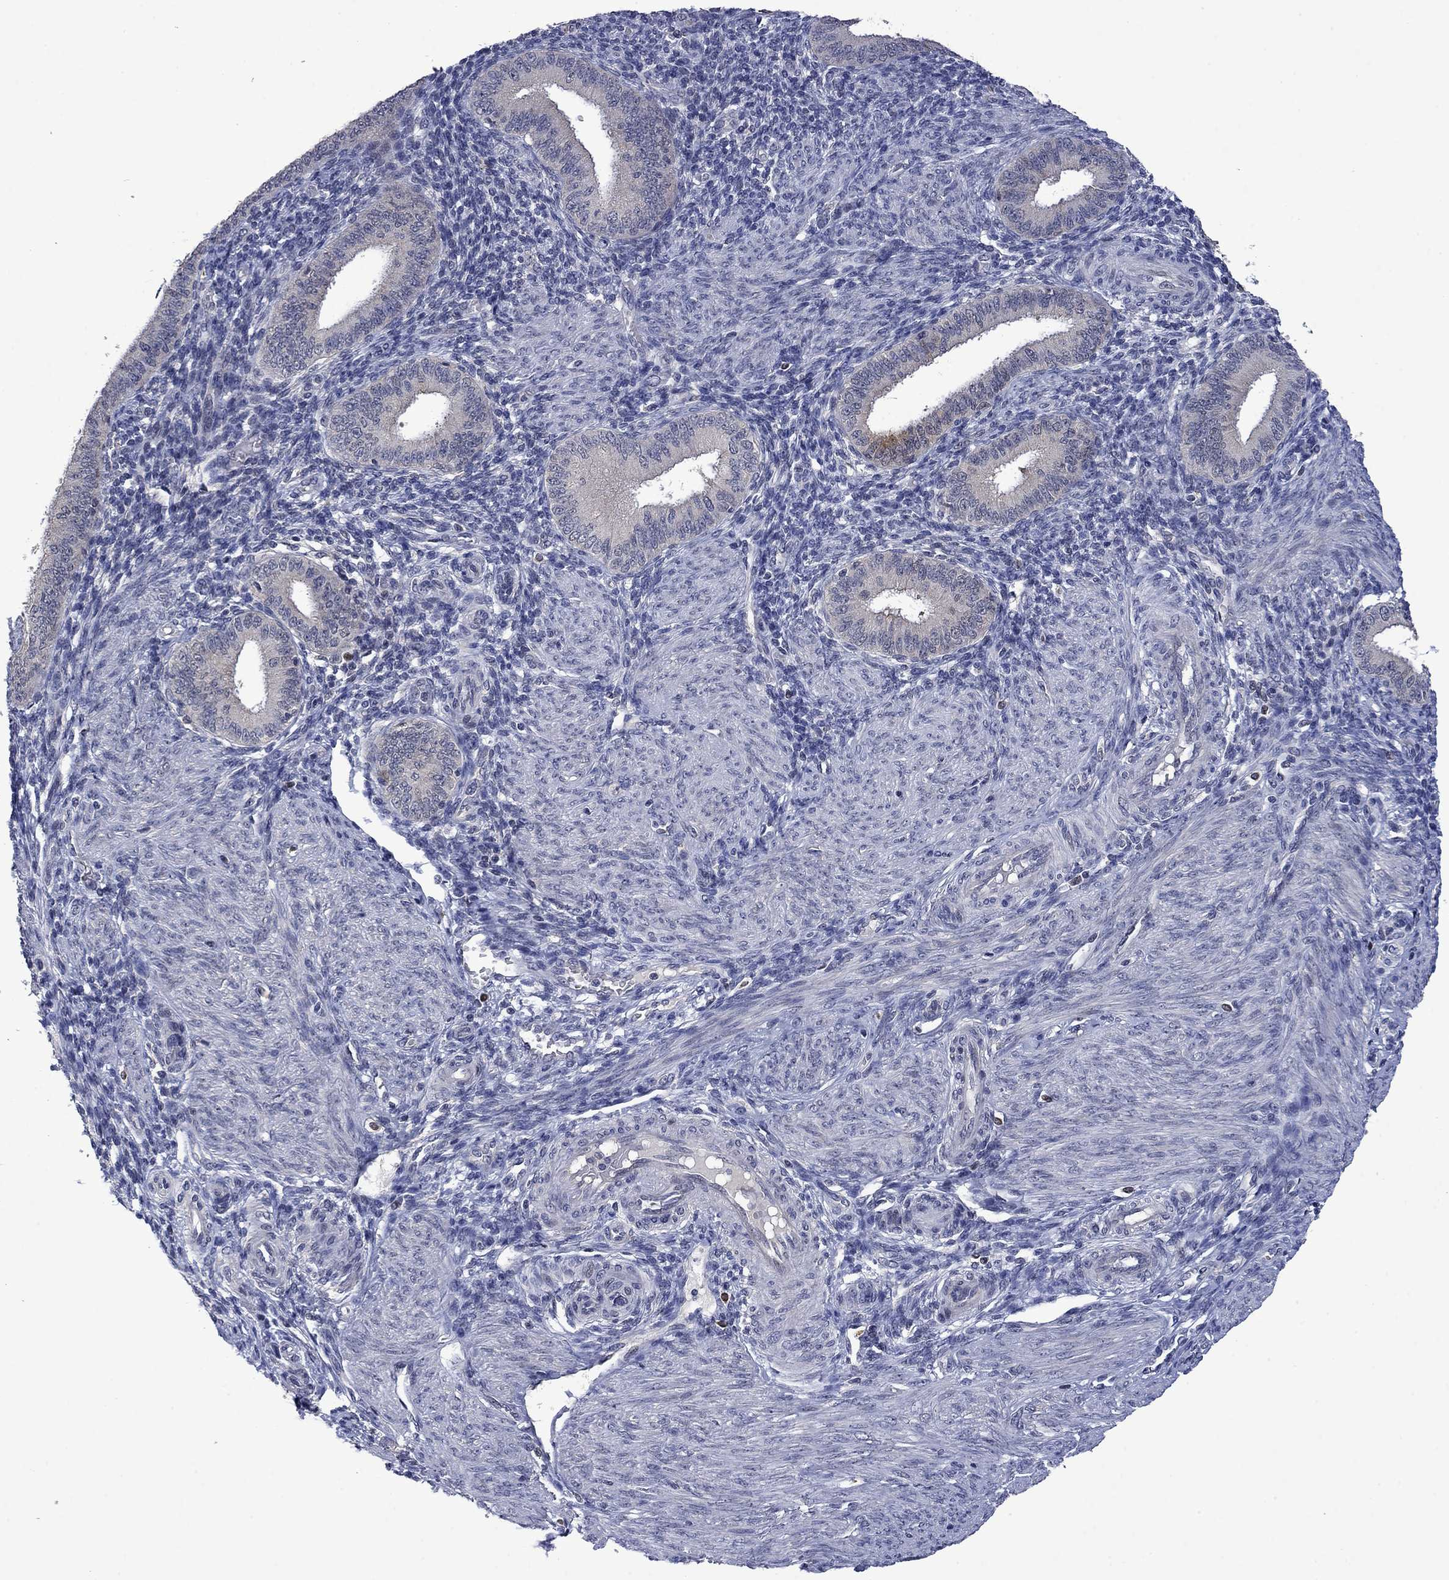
{"staining": {"intensity": "negative", "quantity": "none", "location": "none"}, "tissue": "endometrium", "cell_type": "Cells in endometrial stroma", "image_type": "normal", "snomed": [{"axis": "morphology", "description": "Normal tissue, NOS"}, {"axis": "topography", "description": "Endometrium"}], "caption": "This is an immunohistochemistry photomicrograph of unremarkable human endometrium. There is no positivity in cells in endometrial stroma.", "gene": "PHKA1", "patient": {"sex": "female", "age": 39}}